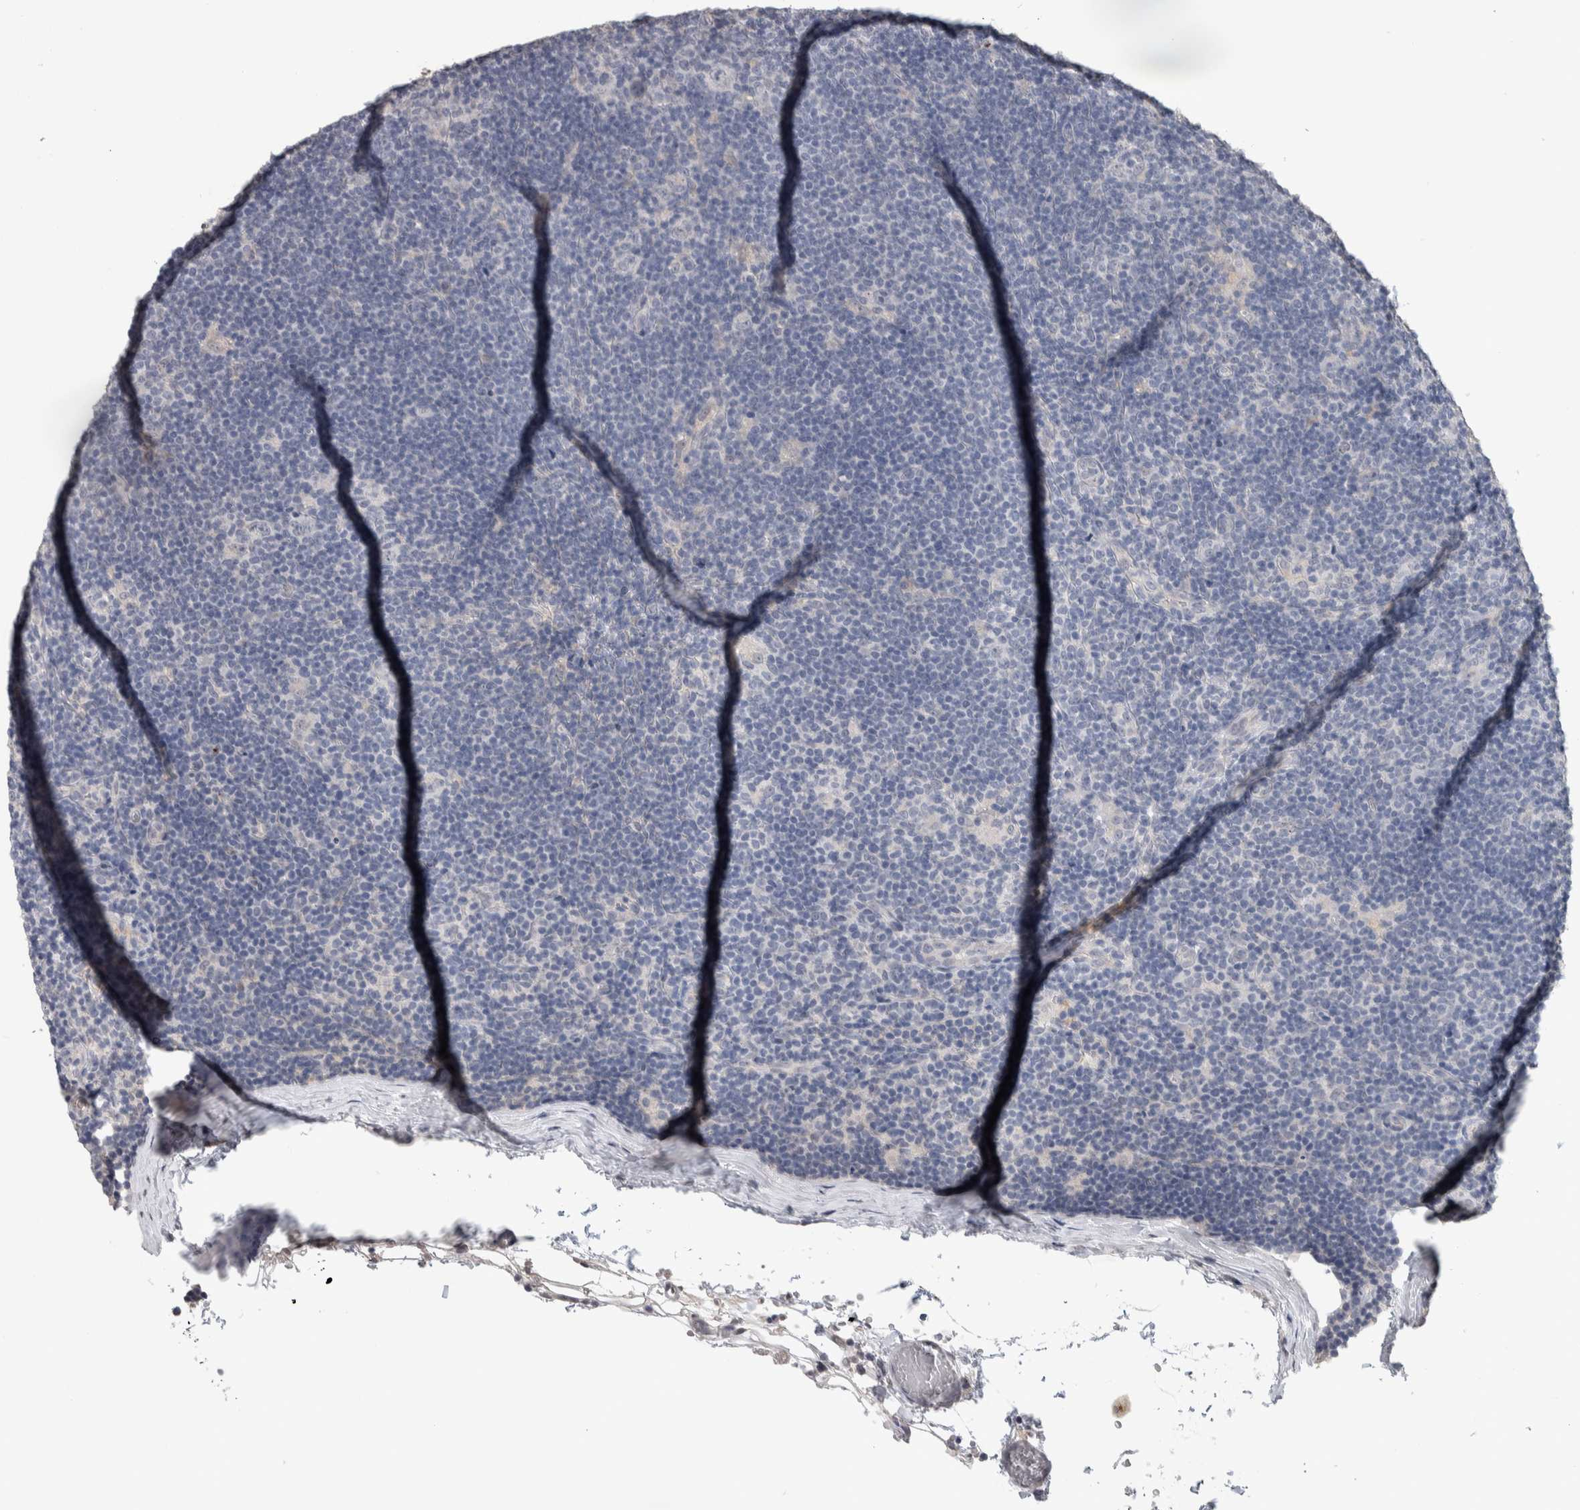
{"staining": {"intensity": "negative", "quantity": "none", "location": "none"}, "tissue": "lymphoma", "cell_type": "Tumor cells", "image_type": "cancer", "snomed": [{"axis": "morphology", "description": "Hodgkin's disease, NOS"}, {"axis": "topography", "description": "Lymph node"}], "caption": "DAB immunohistochemical staining of Hodgkin's disease reveals no significant staining in tumor cells.", "gene": "TMEM102", "patient": {"sex": "female", "age": 57}}